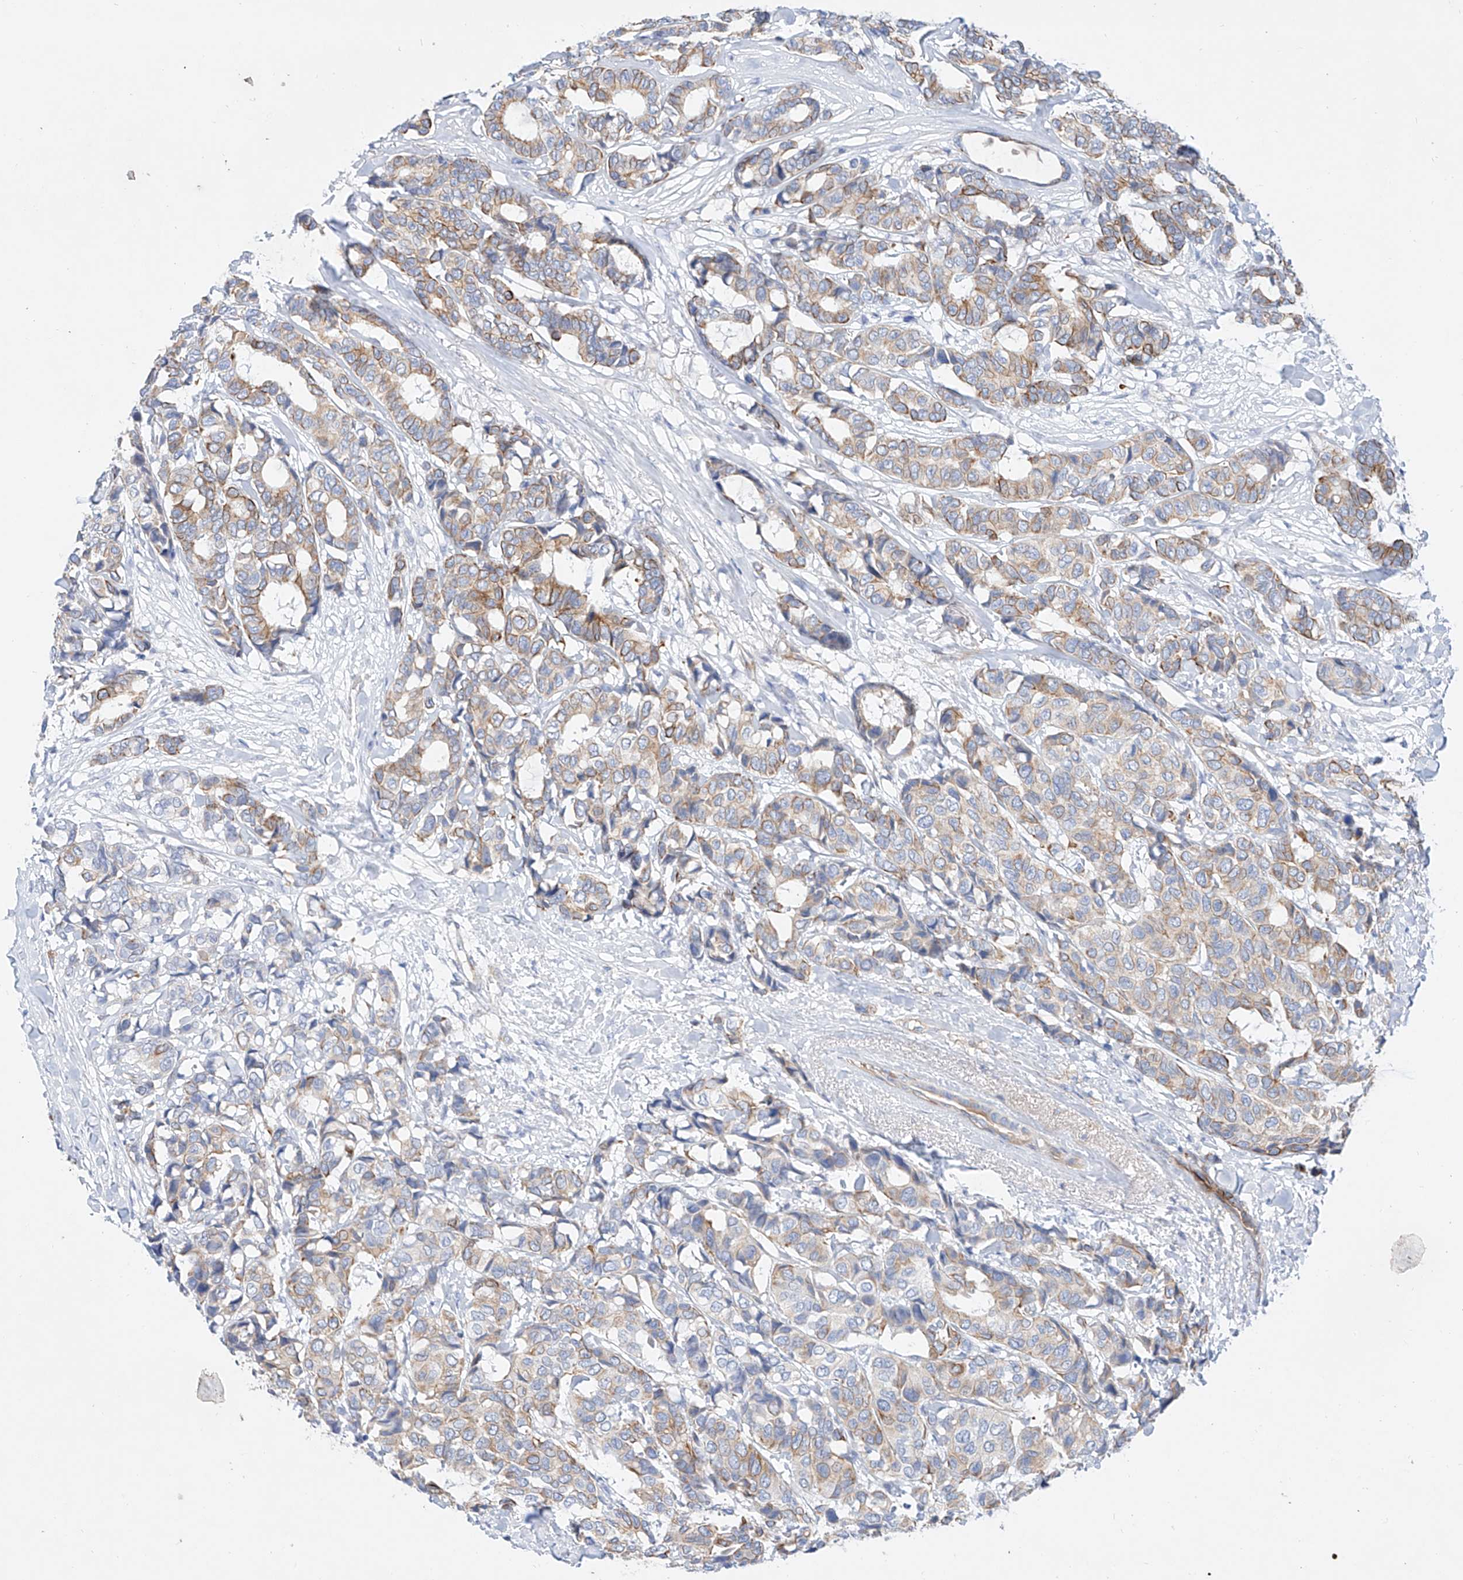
{"staining": {"intensity": "moderate", "quantity": "25%-75%", "location": "cytoplasmic/membranous"}, "tissue": "breast cancer", "cell_type": "Tumor cells", "image_type": "cancer", "snomed": [{"axis": "morphology", "description": "Duct carcinoma"}, {"axis": "topography", "description": "Breast"}], "caption": "There is medium levels of moderate cytoplasmic/membranous staining in tumor cells of breast cancer (infiltrating ductal carcinoma), as demonstrated by immunohistochemical staining (brown color).", "gene": "SBSPON", "patient": {"sex": "female", "age": 87}}